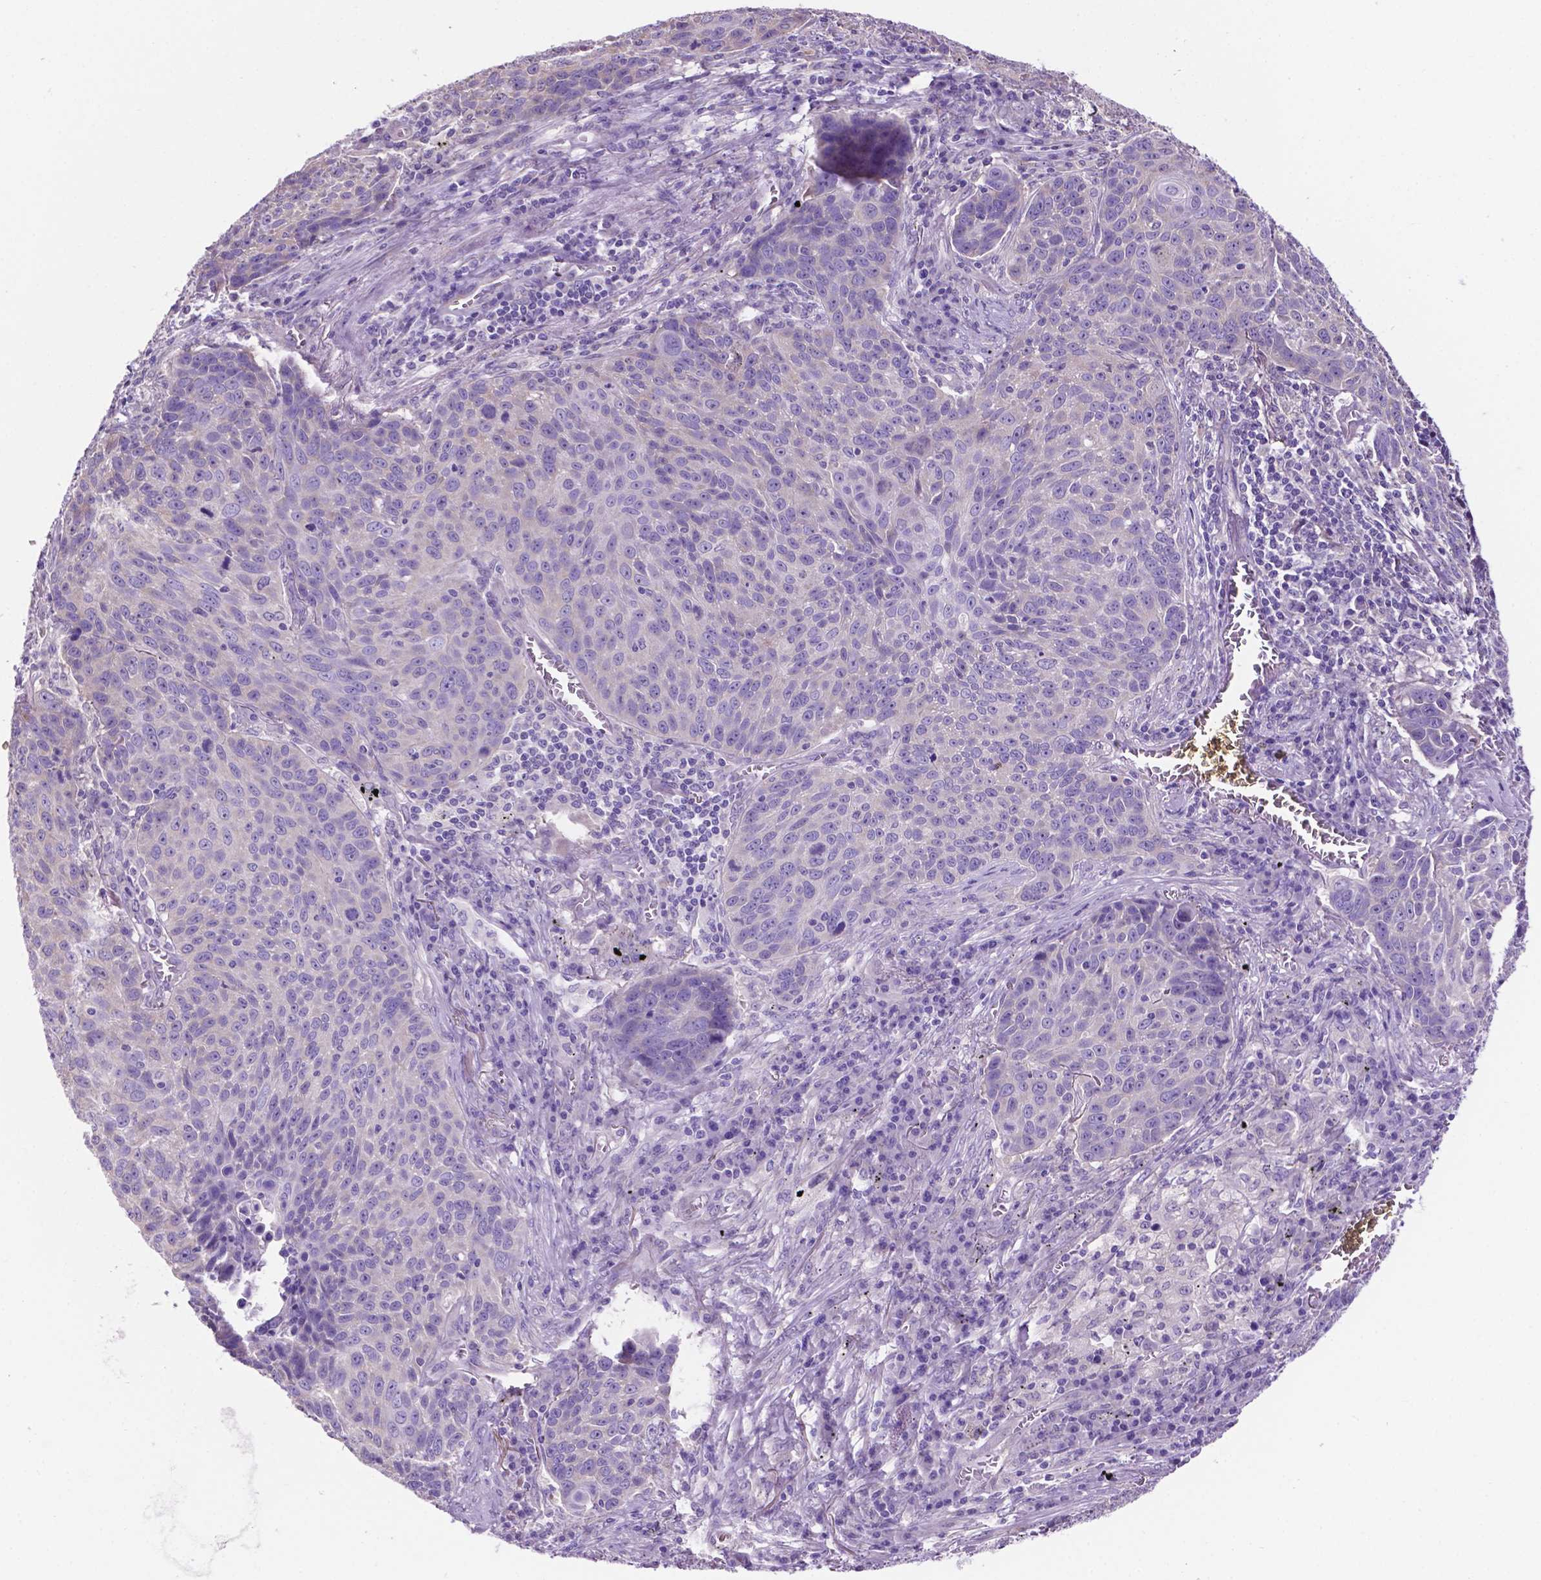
{"staining": {"intensity": "negative", "quantity": "none", "location": "none"}, "tissue": "lung cancer", "cell_type": "Tumor cells", "image_type": "cancer", "snomed": [{"axis": "morphology", "description": "Squamous cell carcinoma, NOS"}, {"axis": "topography", "description": "Lung"}], "caption": "IHC of human lung cancer (squamous cell carcinoma) shows no expression in tumor cells.", "gene": "SPDYA", "patient": {"sex": "male", "age": 78}}